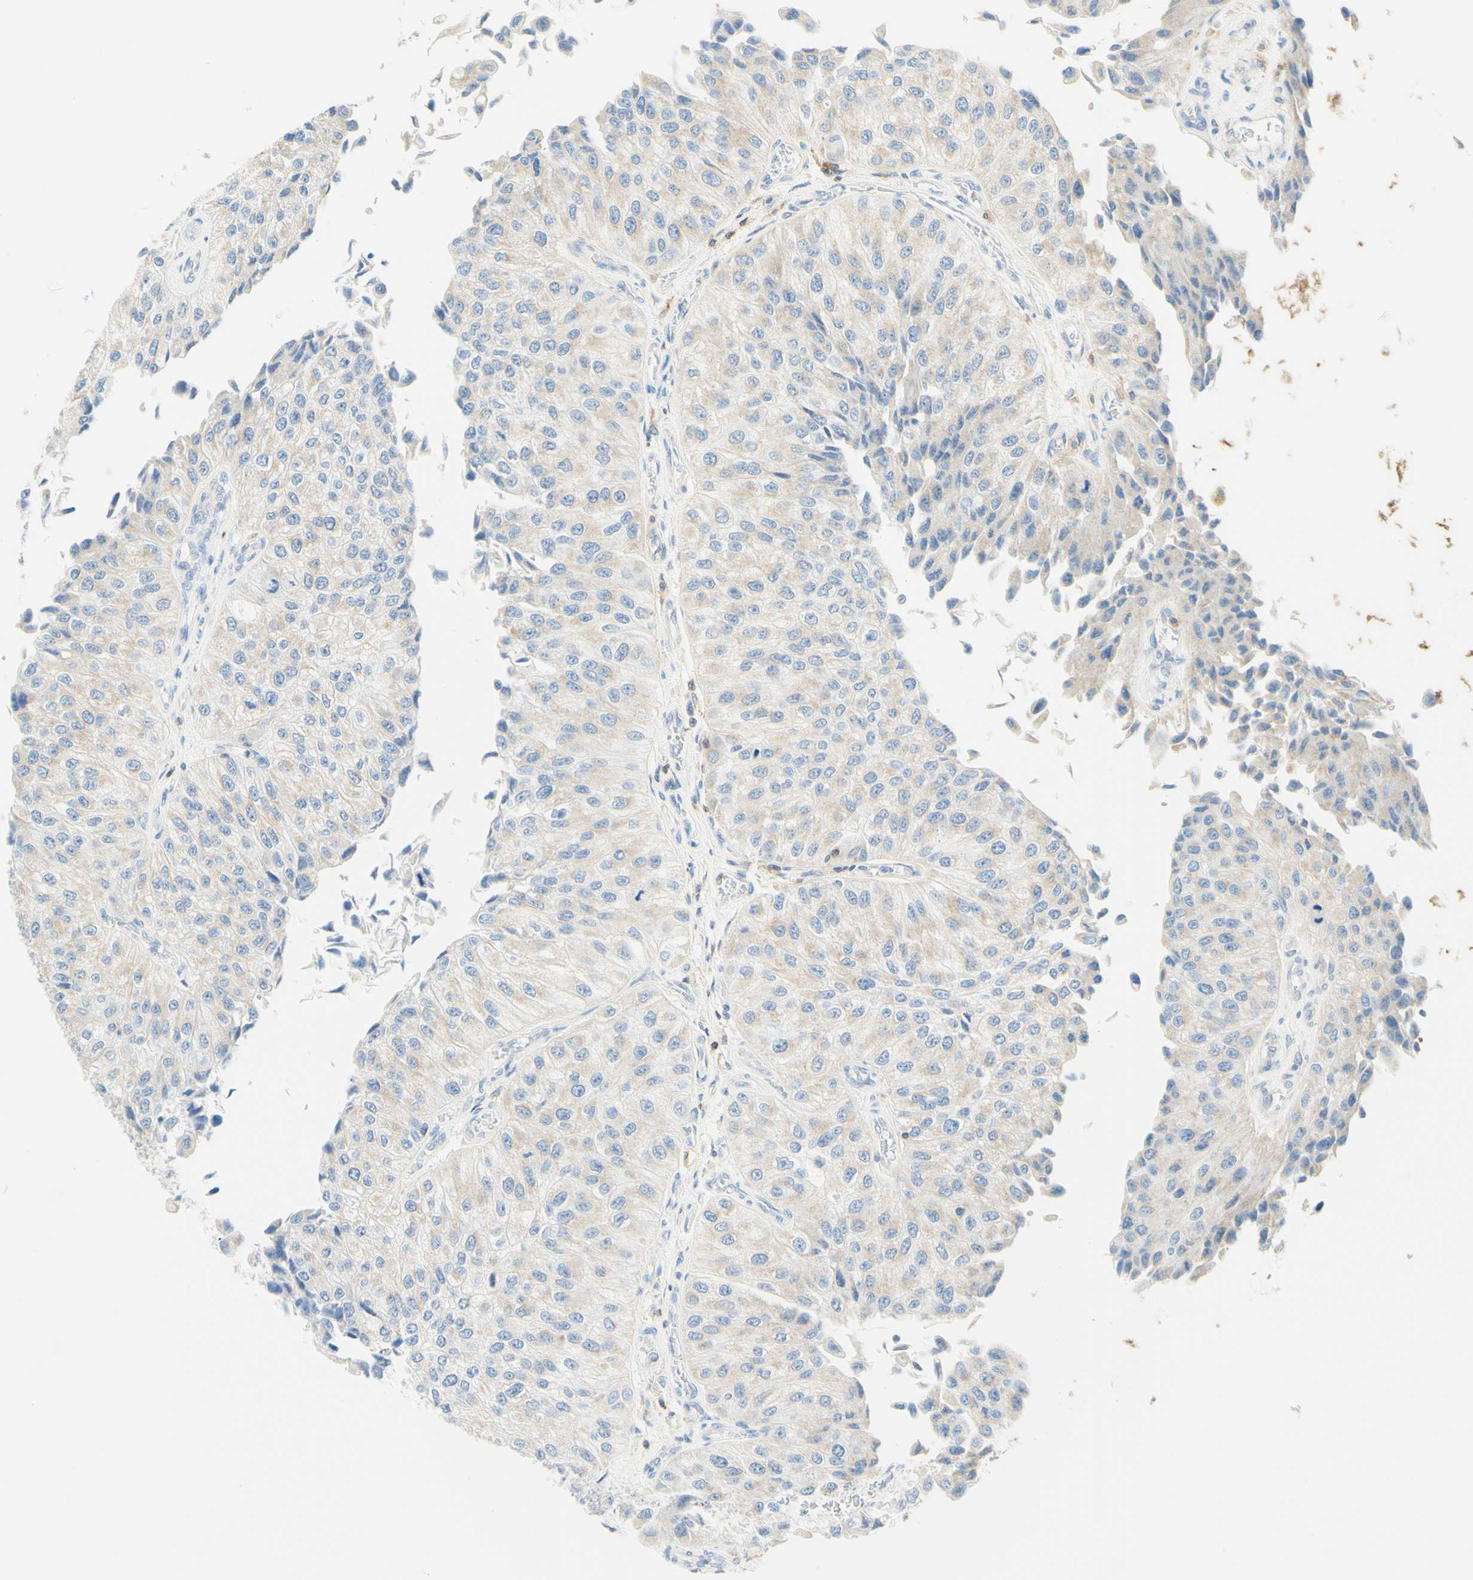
{"staining": {"intensity": "negative", "quantity": "none", "location": "none"}, "tissue": "urothelial cancer", "cell_type": "Tumor cells", "image_type": "cancer", "snomed": [{"axis": "morphology", "description": "Urothelial carcinoma, High grade"}, {"axis": "topography", "description": "Kidney"}, {"axis": "topography", "description": "Urinary bladder"}], "caption": "This is an immunohistochemistry (IHC) micrograph of urothelial cancer. There is no positivity in tumor cells.", "gene": "LAT", "patient": {"sex": "male", "age": 77}}